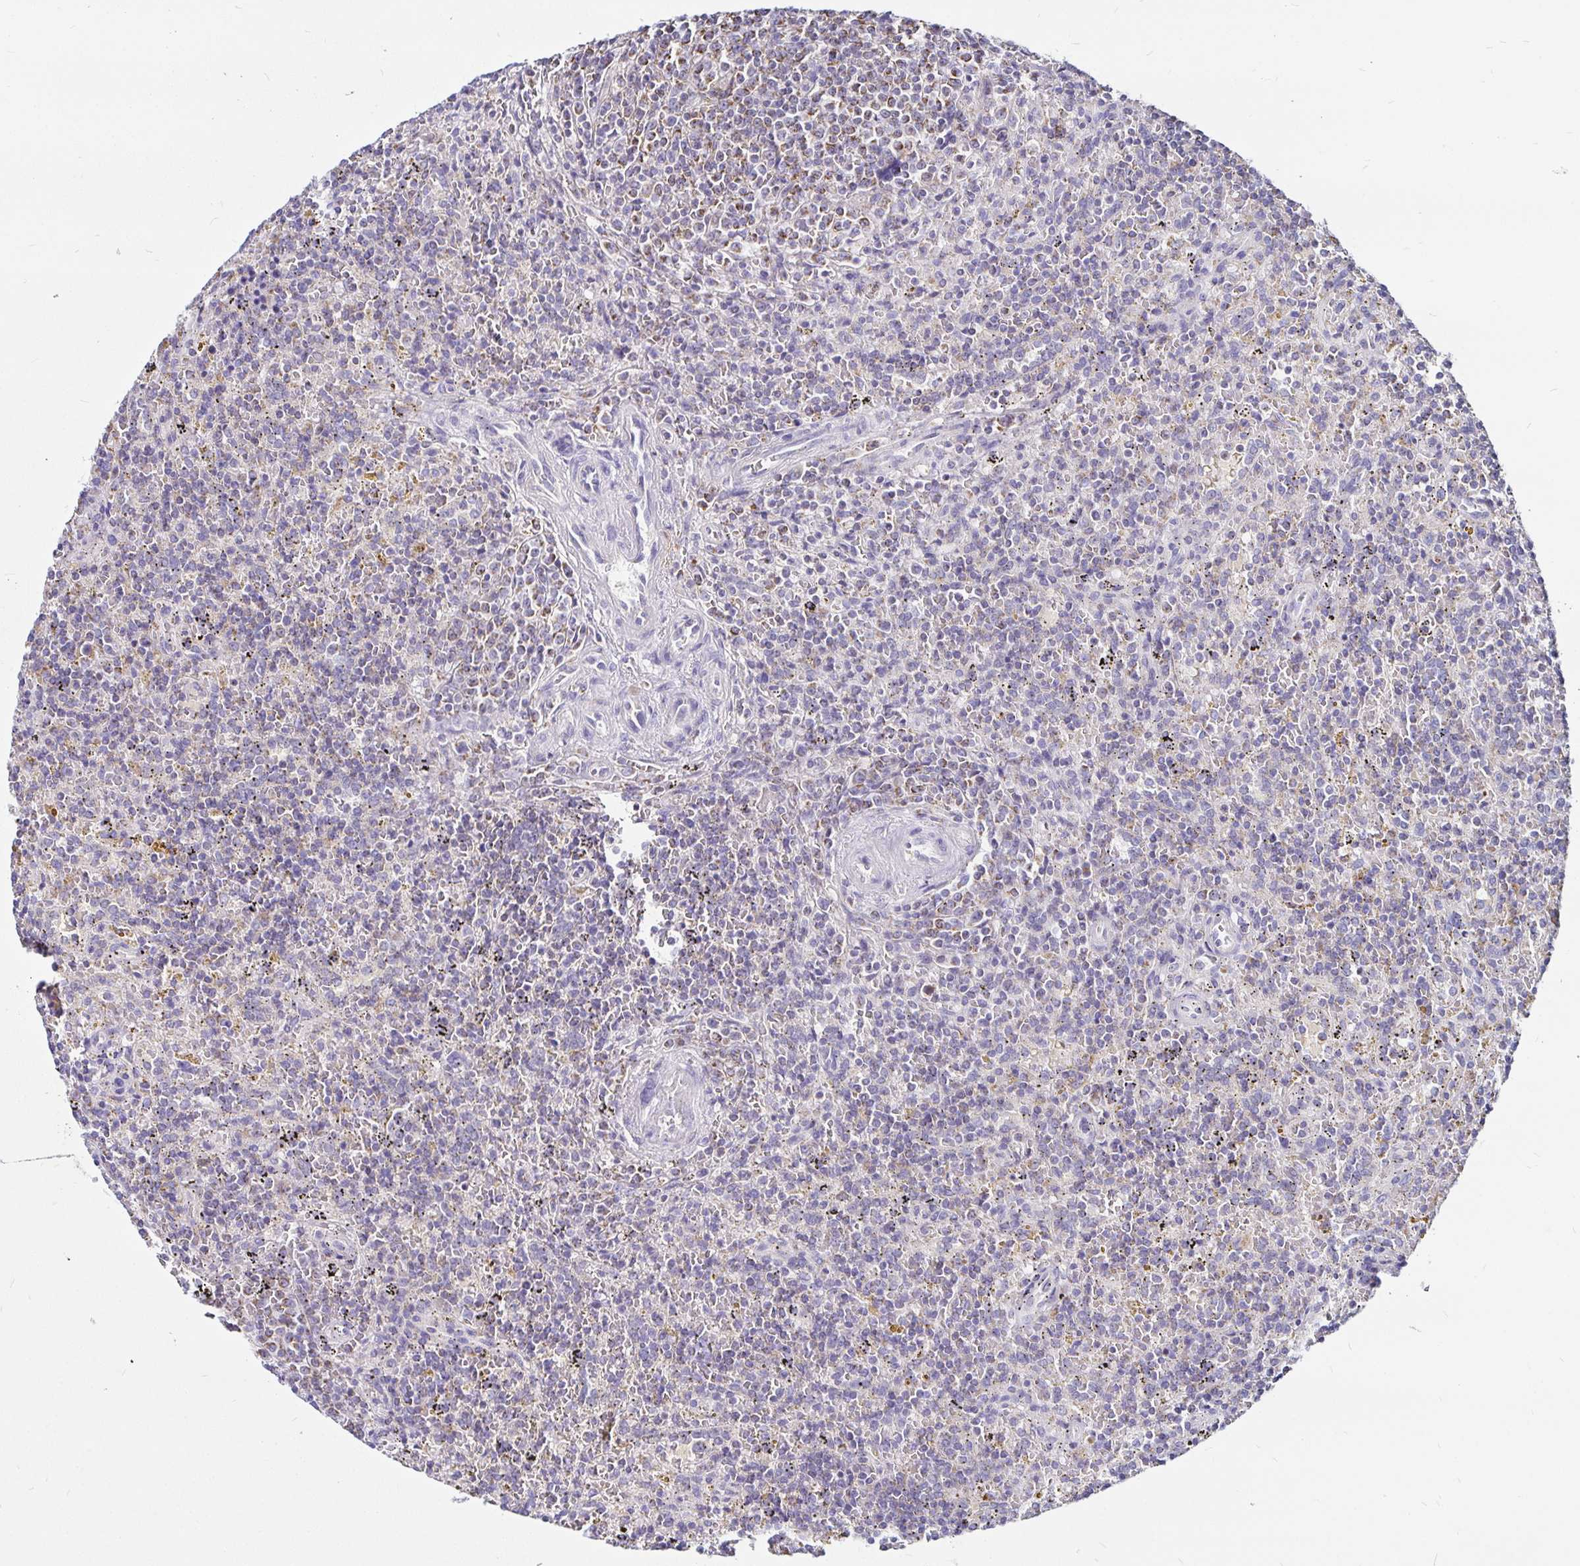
{"staining": {"intensity": "negative", "quantity": "none", "location": "none"}, "tissue": "lymphoma", "cell_type": "Tumor cells", "image_type": "cancer", "snomed": [{"axis": "morphology", "description": "Malignant lymphoma, non-Hodgkin's type, Low grade"}, {"axis": "topography", "description": "Spleen"}], "caption": "The photomicrograph exhibits no staining of tumor cells in malignant lymphoma, non-Hodgkin's type (low-grade). (IHC, brightfield microscopy, high magnification).", "gene": "PGAM2", "patient": {"sex": "male", "age": 67}}